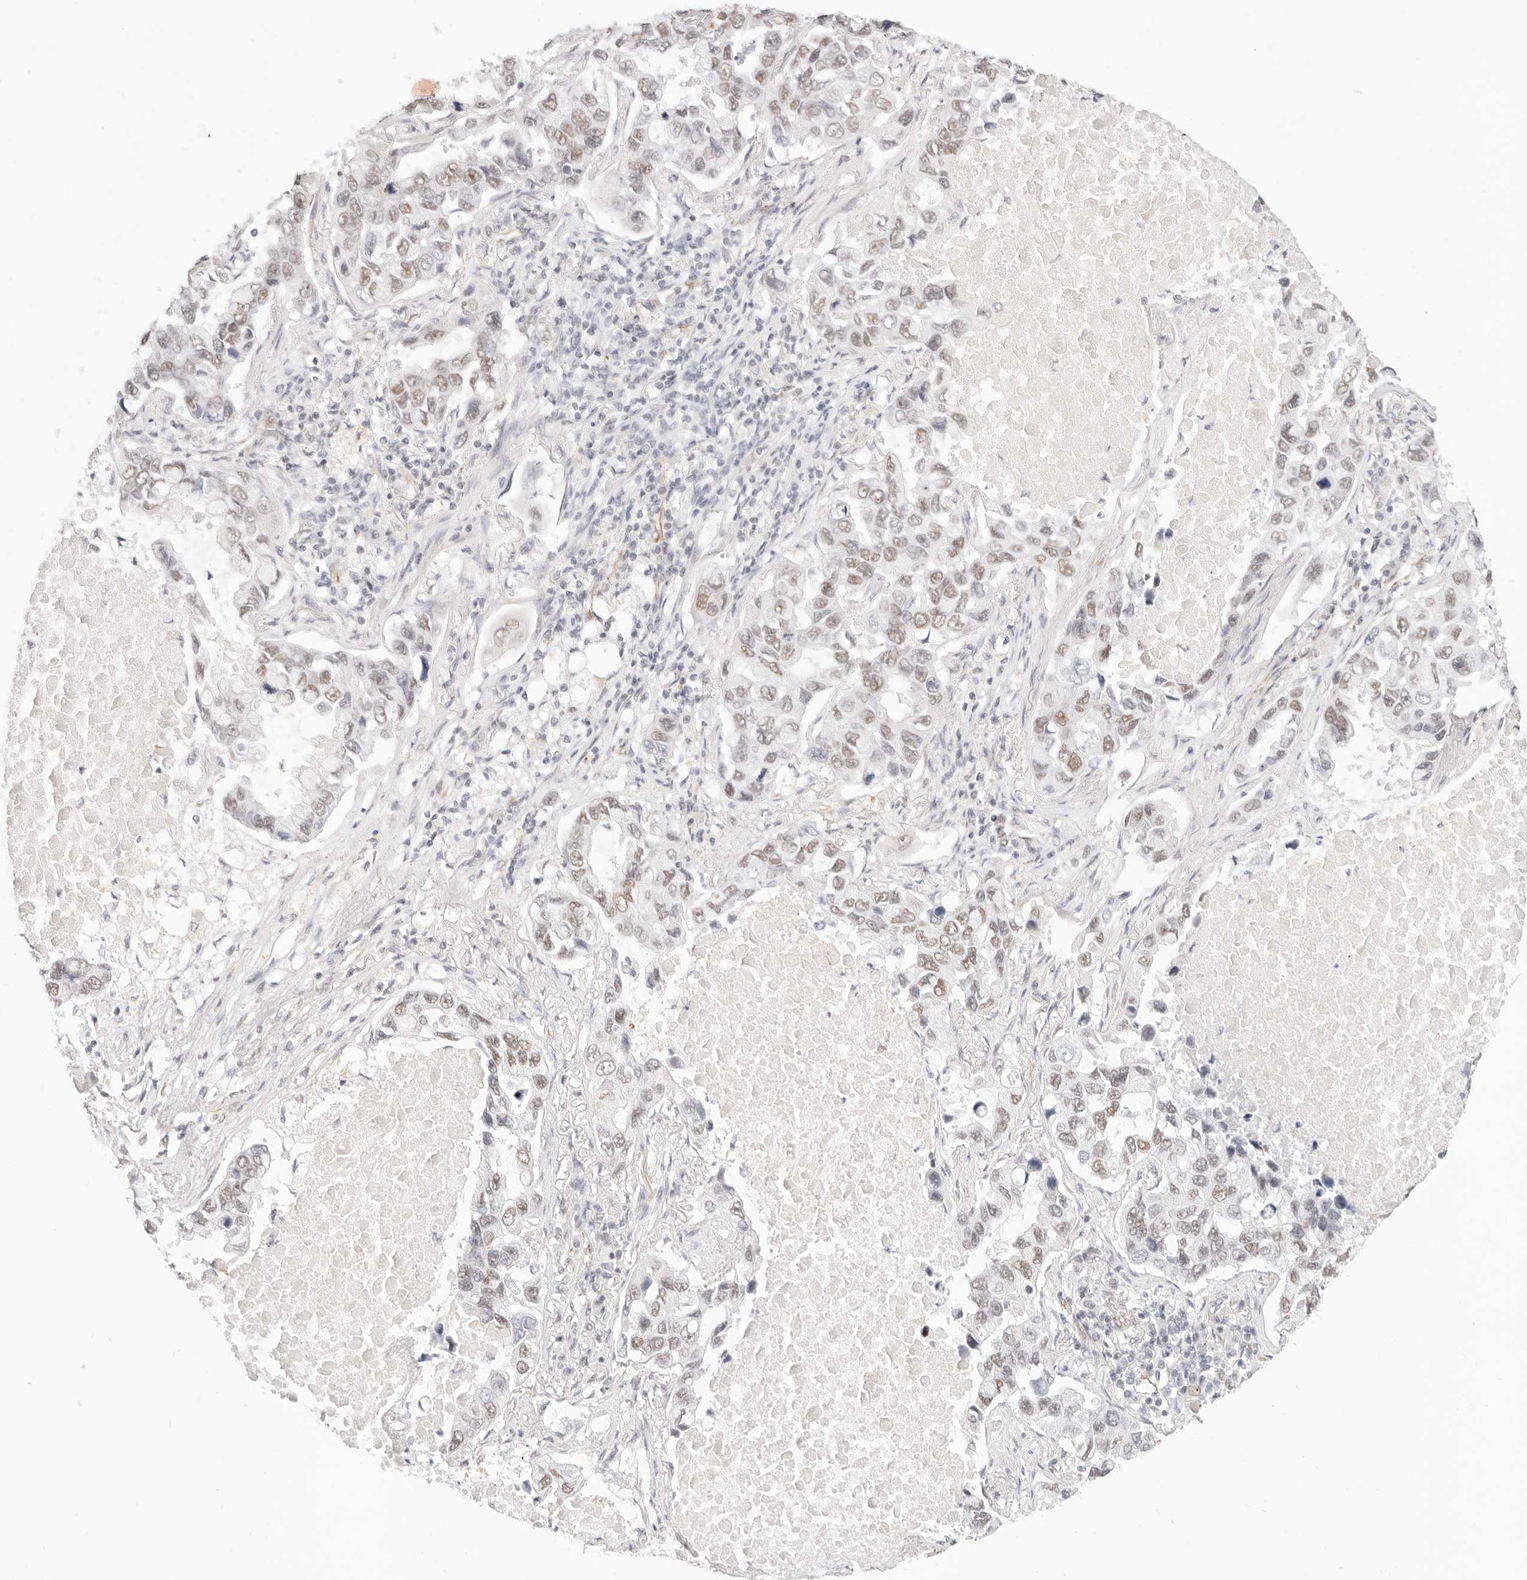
{"staining": {"intensity": "weak", "quantity": "25%-75%", "location": "nuclear"}, "tissue": "lung cancer", "cell_type": "Tumor cells", "image_type": "cancer", "snomed": [{"axis": "morphology", "description": "Adenocarcinoma, NOS"}, {"axis": "topography", "description": "Lung"}], "caption": "Weak nuclear protein staining is seen in about 25%-75% of tumor cells in lung adenocarcinoma.", "gene": "ZC3H11A", "patient": {"sex": "male", "age": 64}}